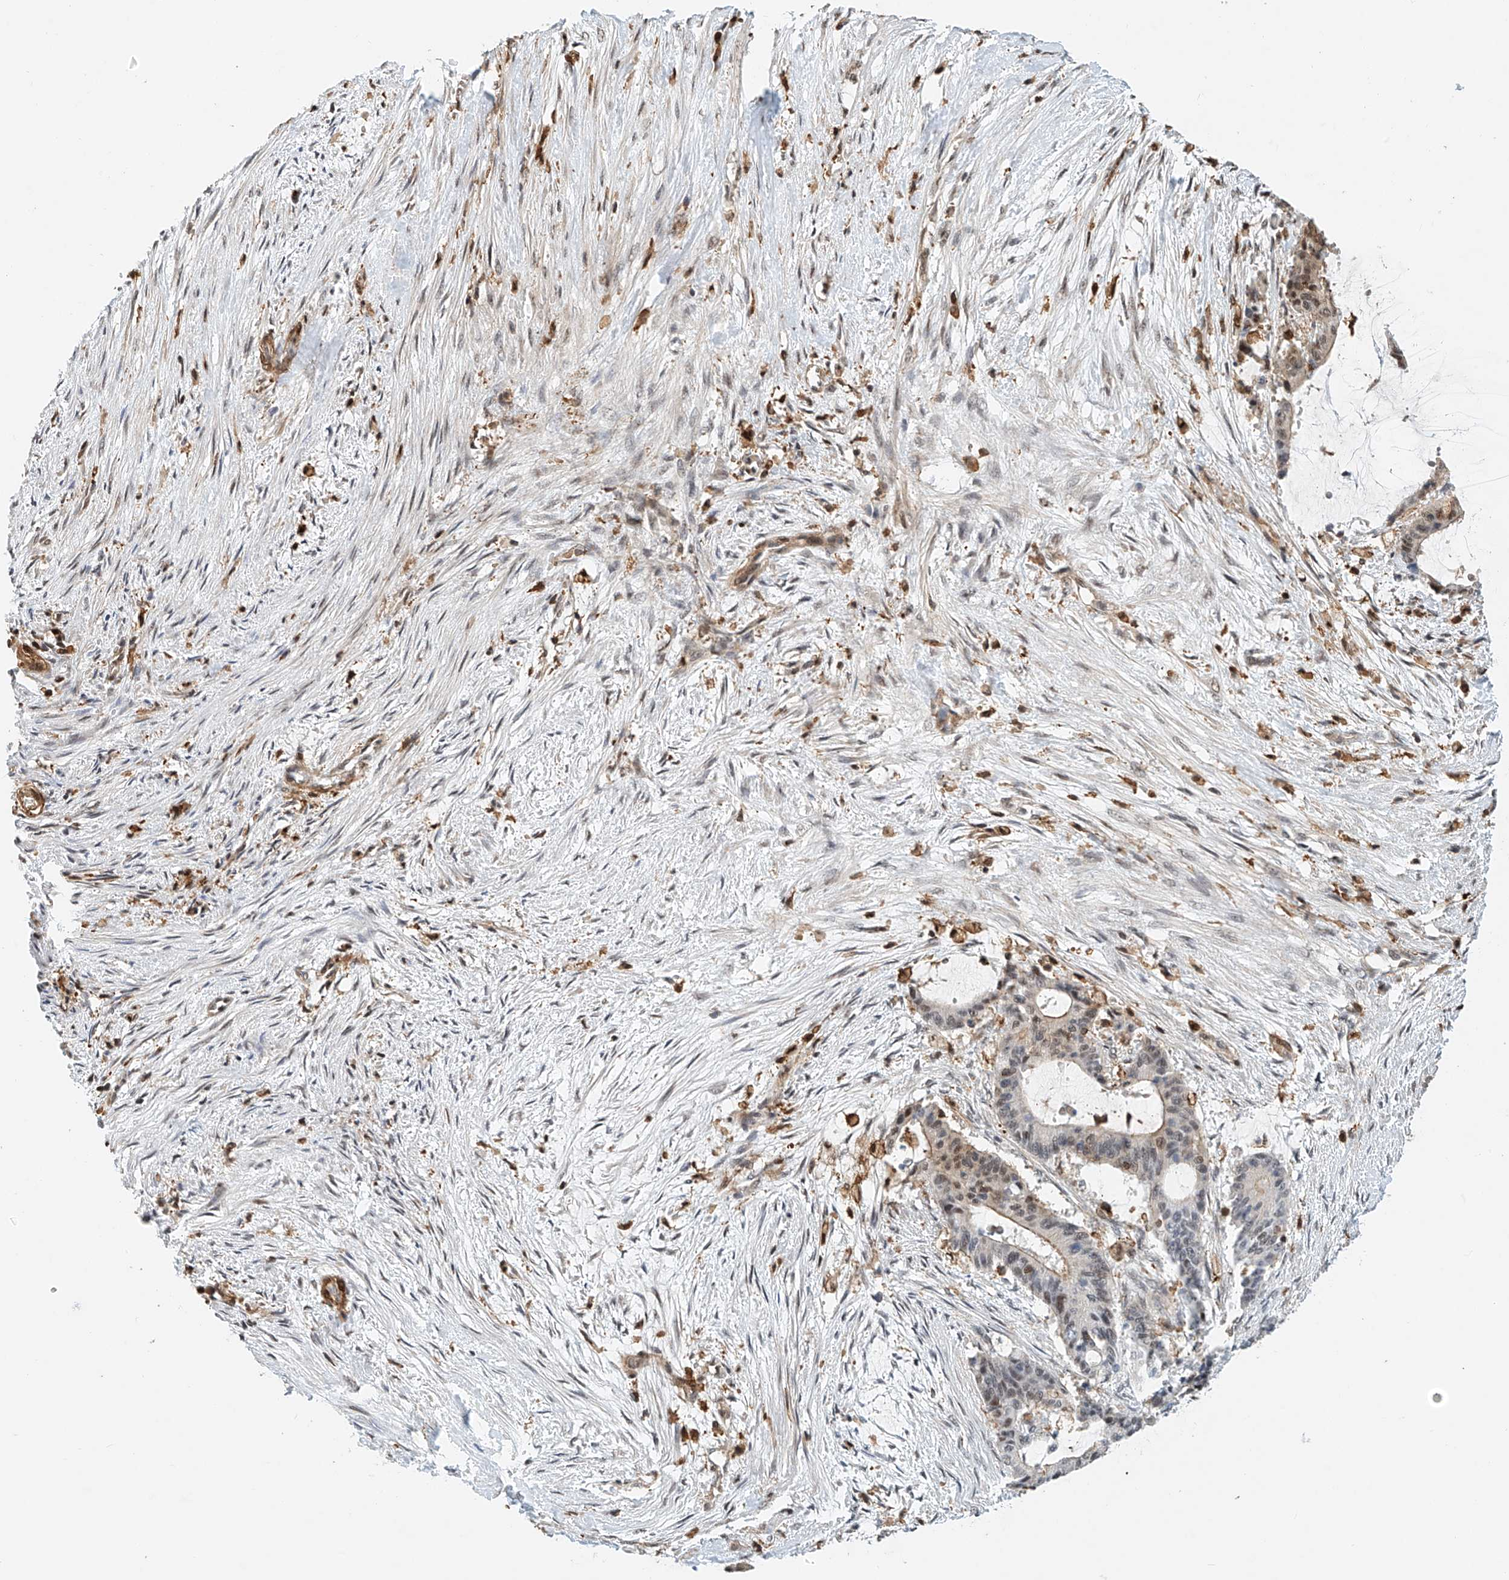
{"staining": {"intensity": "moderate", "quantity": "<25%", "location": "cytoplasmic/membranous,nuclear"}, "tissue": "liver cancer", "cell_type": "Tumor cells", "image_type": "cancer", "snomed": [{"axis": "morphology", "description": "Normal tissue, NOS"}, {"axis": "morphology", "description": "Cholangiocarcinoma"}, {"axis": "topography", "description": "Liver"}, {"axis": "topography", "description": "Peripheral nerve tissue"}], "caption": "This histopathology image shows immunohistochemistry (IHC) staining of liver cancer (cholangiocarcinoma), with low moderate cytoplasmic/membranous and nuclear expression in about <25% of tumor cells.", "gene": "MICAL1", "patient": {"sex": "female", "age": 73}}